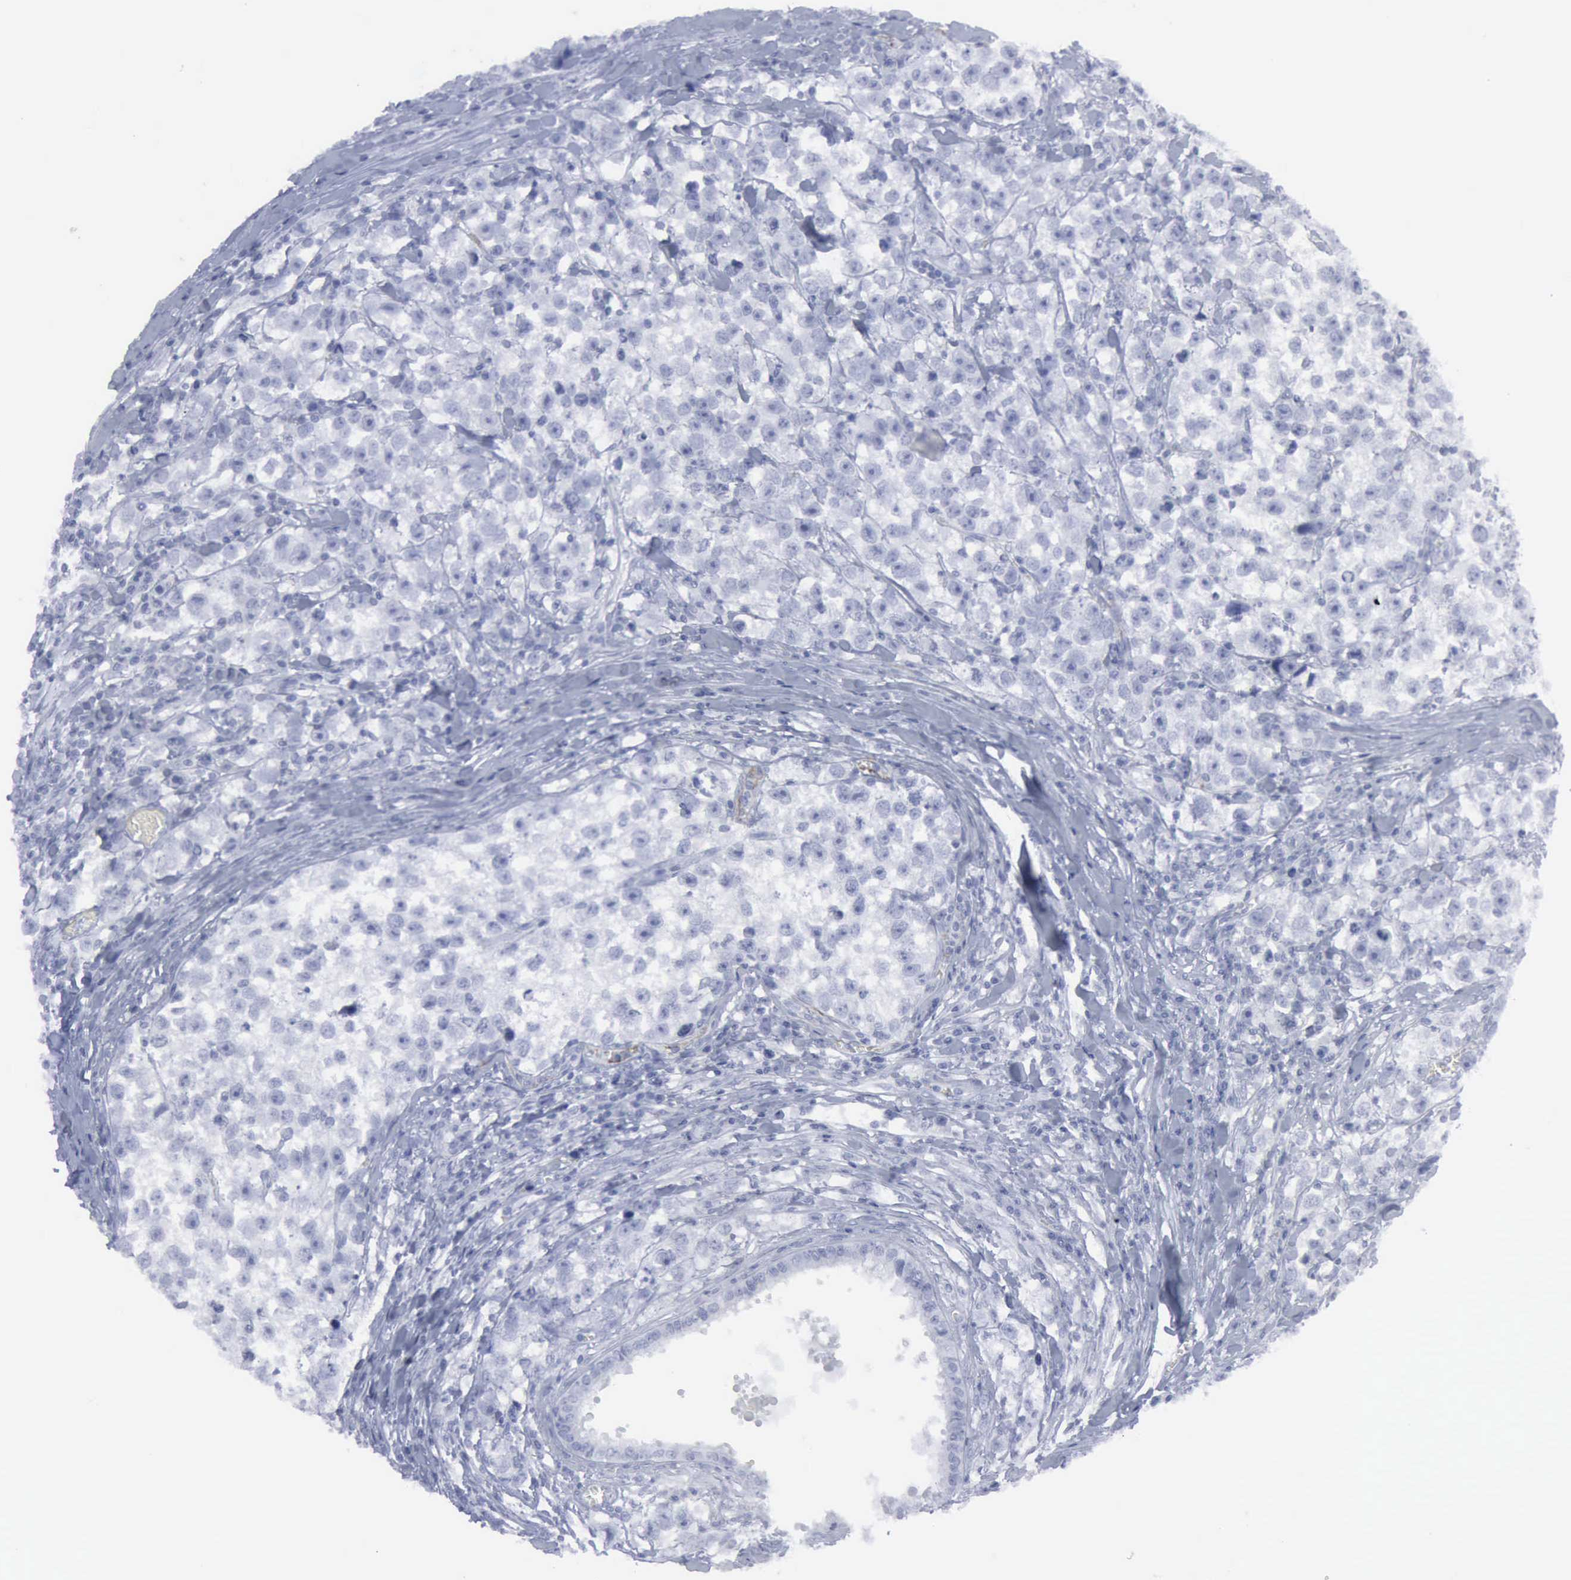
{"staining": {"intensity": "negative", "quantity": "none", "location": "none"}, "tissue": "testis cancer", "cell_type": "Tumor cells", "image_type": "cancer", "snomed": [{"axis": "morphology", "description": "Seminoma, NOS"}, {"axis": "morphology", "description": "Carcinoma, Embryonal, NOS"}, {"axis": "topography", "description": "Testis"}], "caption": "A photomicrograph of human testis embryonal carcinoma is negative for staining in tumor cells.", "gene": "VCAM1", "patient": {"sex": "male", "age": 30}}